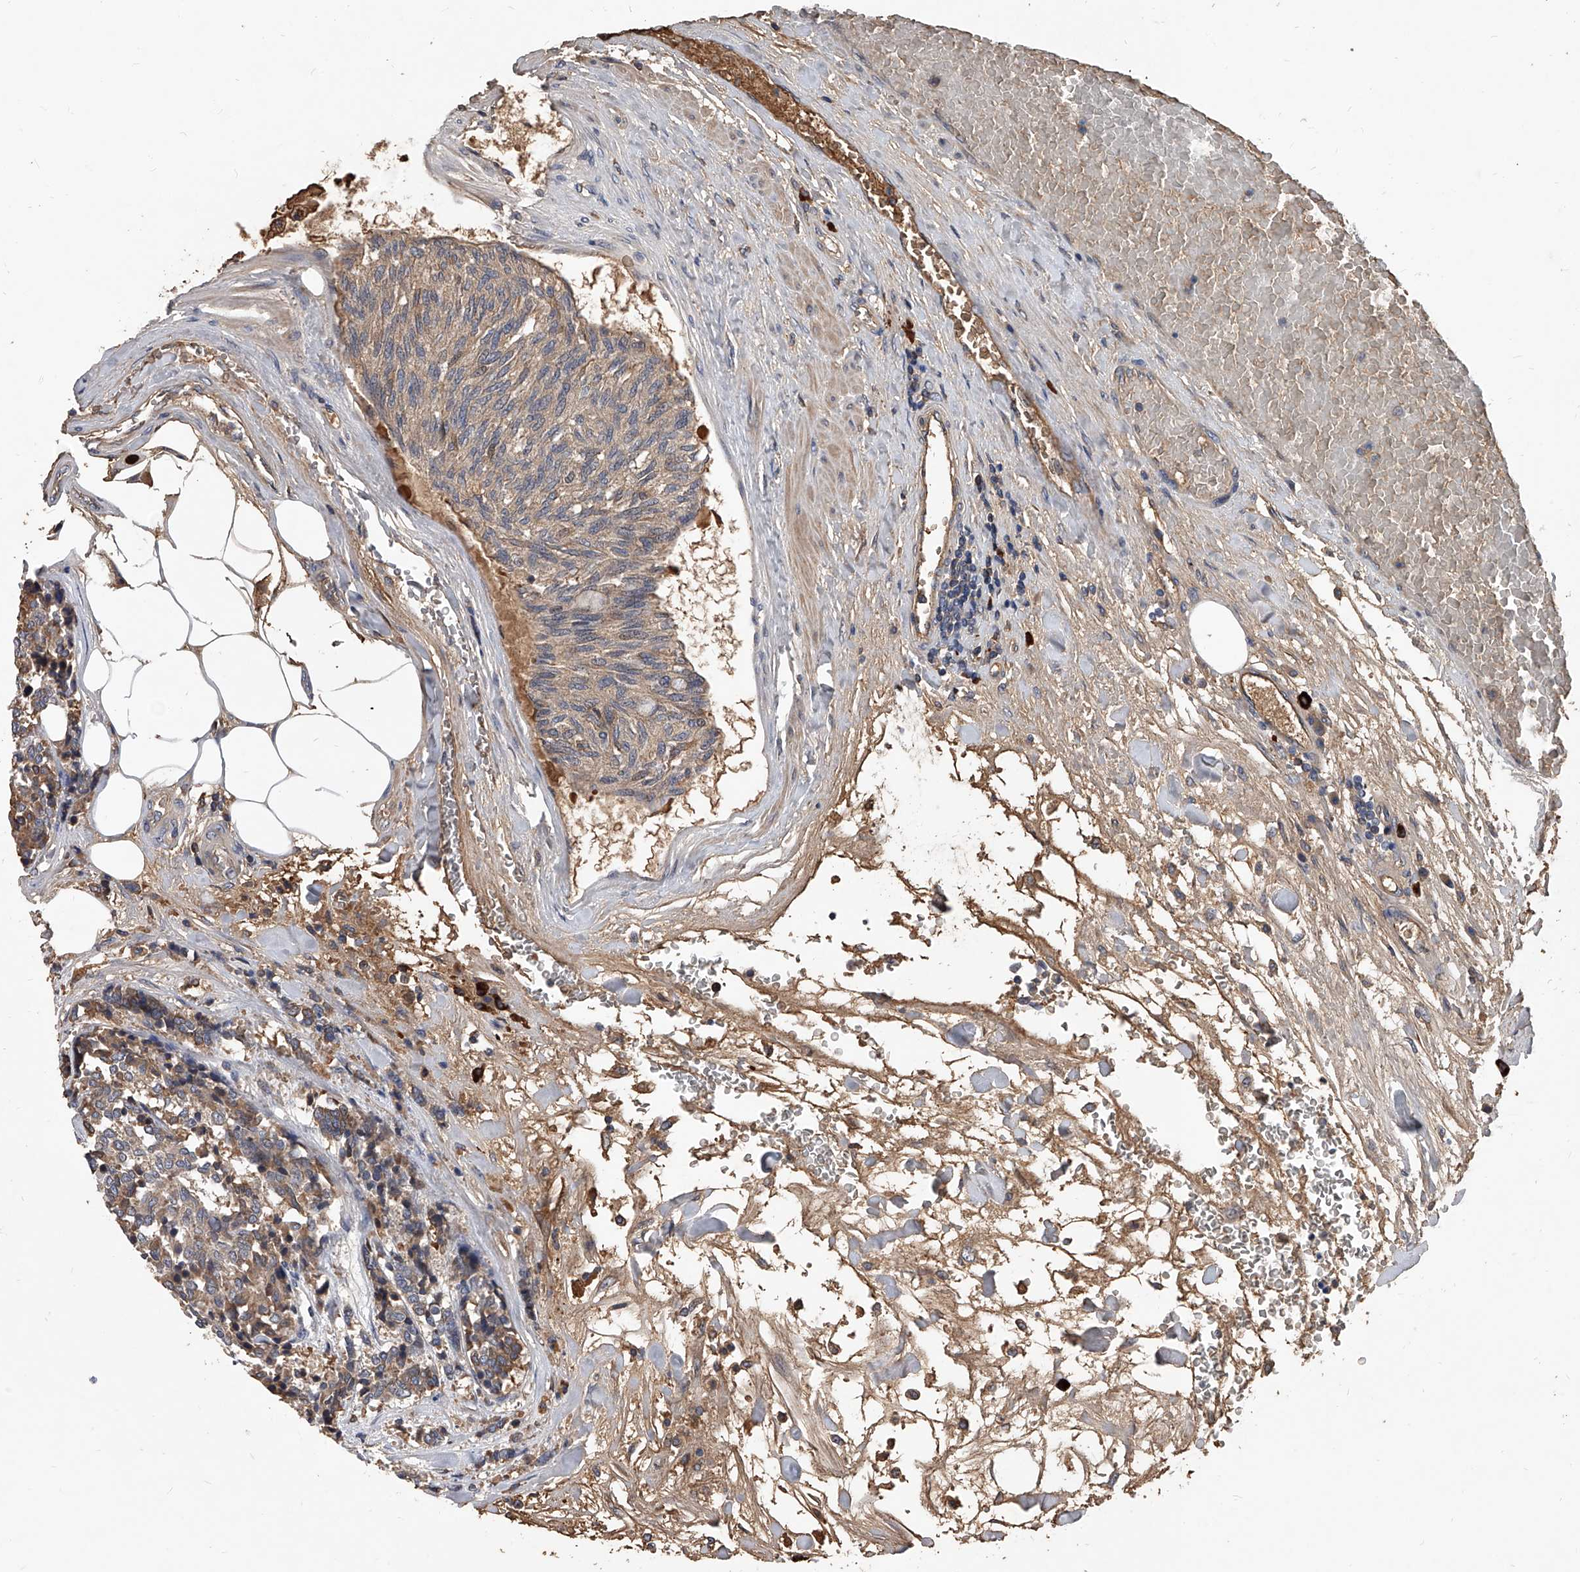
{"staining": {"intensity": "weak", "quantity": "<25%", "location": "cytoplasmic/membranous"}, "tissue": "carcinoid", "cell_type": "Tumor cells", "image_type": "cancer", "snomed": [{"axis": "morphology", "description": "Carcinoid, malignant, NOS"}, {"axis": "topography", "description": "Pancreas"}], "caption": "Carcinoid was stained to show a protein in brown. There is no significant expression in tumor cells.", "gene": "ZNF25", "patient": {"sex": "female", "age": 54}}